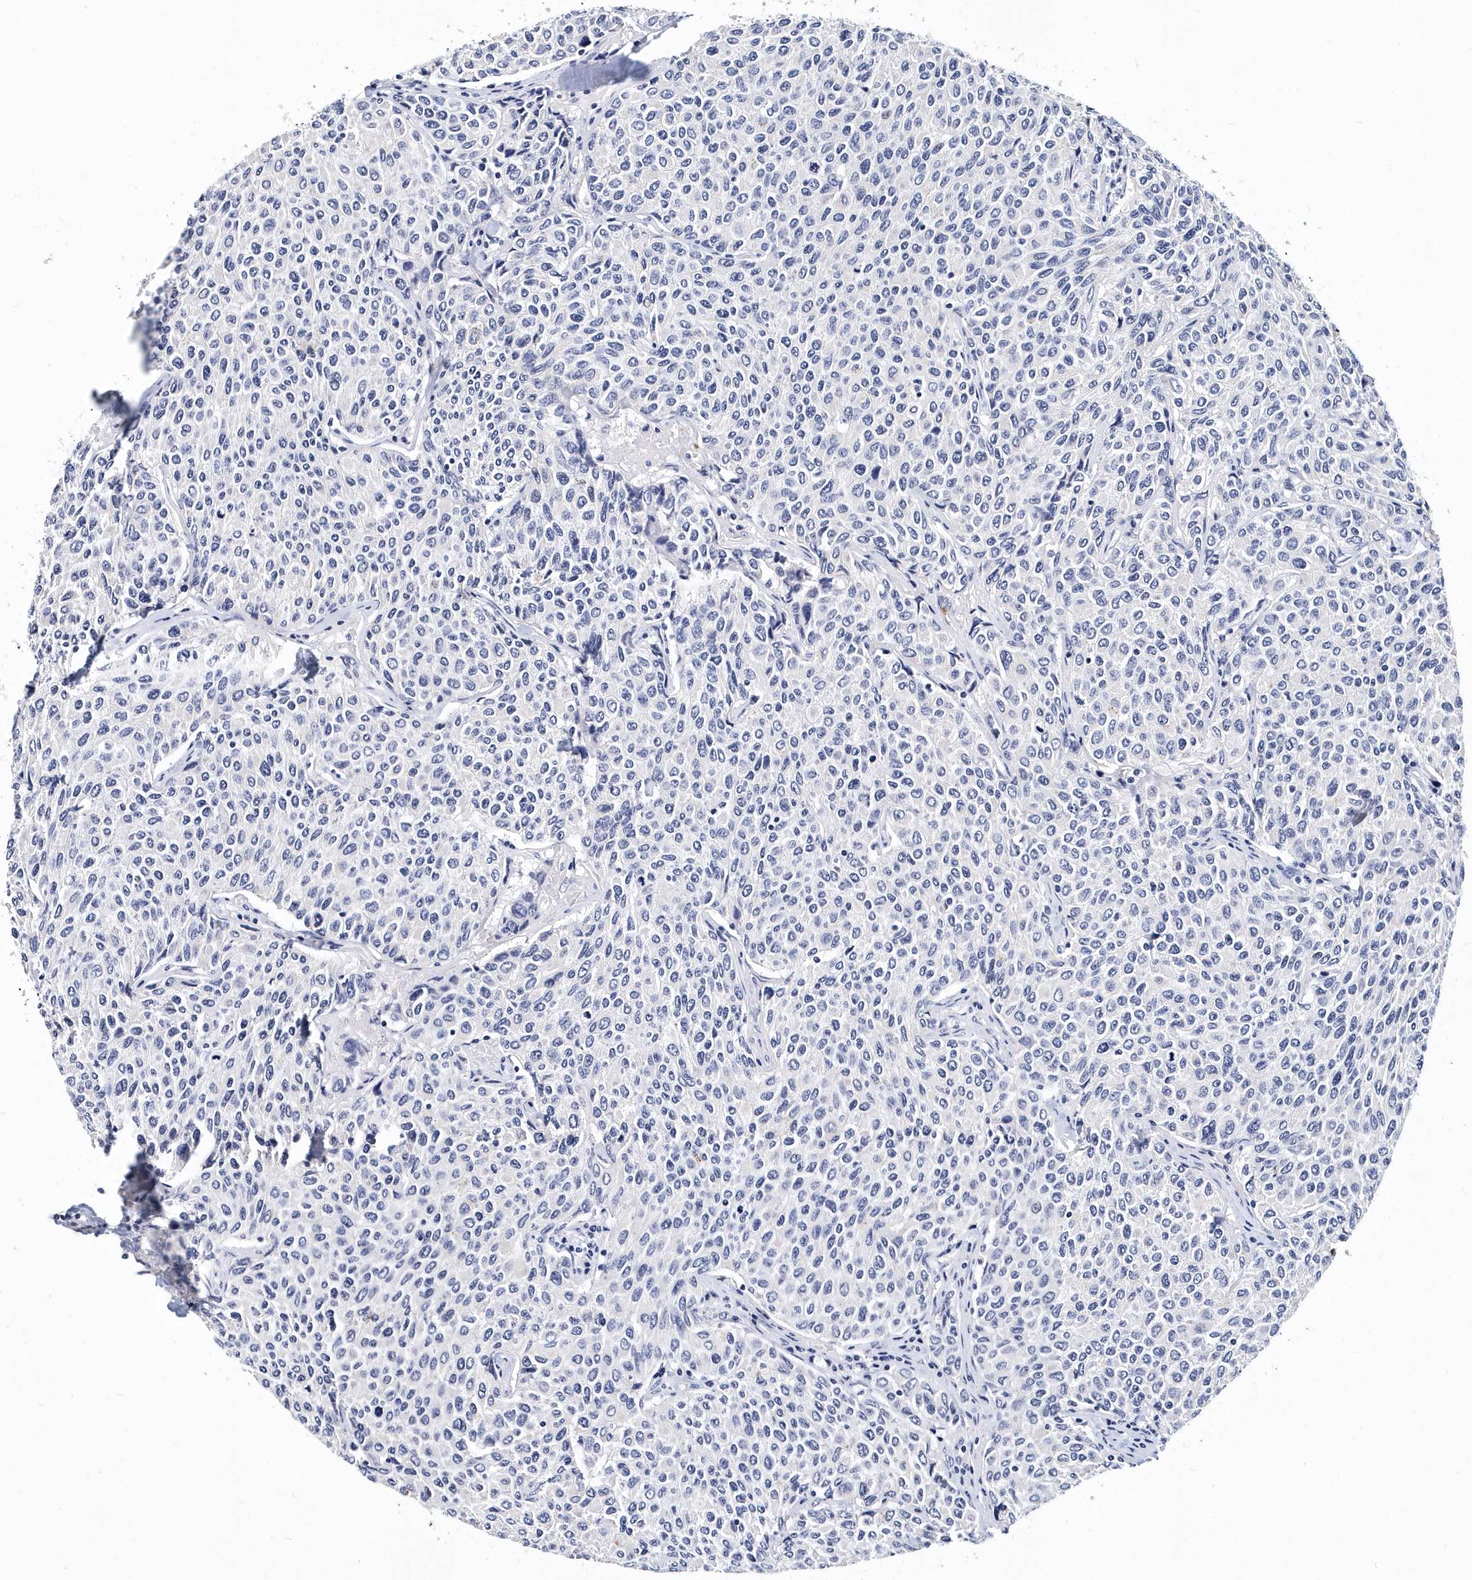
{"staining": {"intensity": "negative", "quantity": "none", "location": "none"}, "tissue": "breast cancer", "cell_type": "Tumor cells", "image_type": "cancer", "snomed": [{"axis": "morphology", "description": "Duct carcinoma"}, {"axis": "topography", "description": "Breast"}], "caption": "A micrograph of breast intraductal carcinoma stained for a protein displays no brown staining in tumor cells.", "gene": "ITGA2B", "patient": {"sex": "female", "age": 55}}